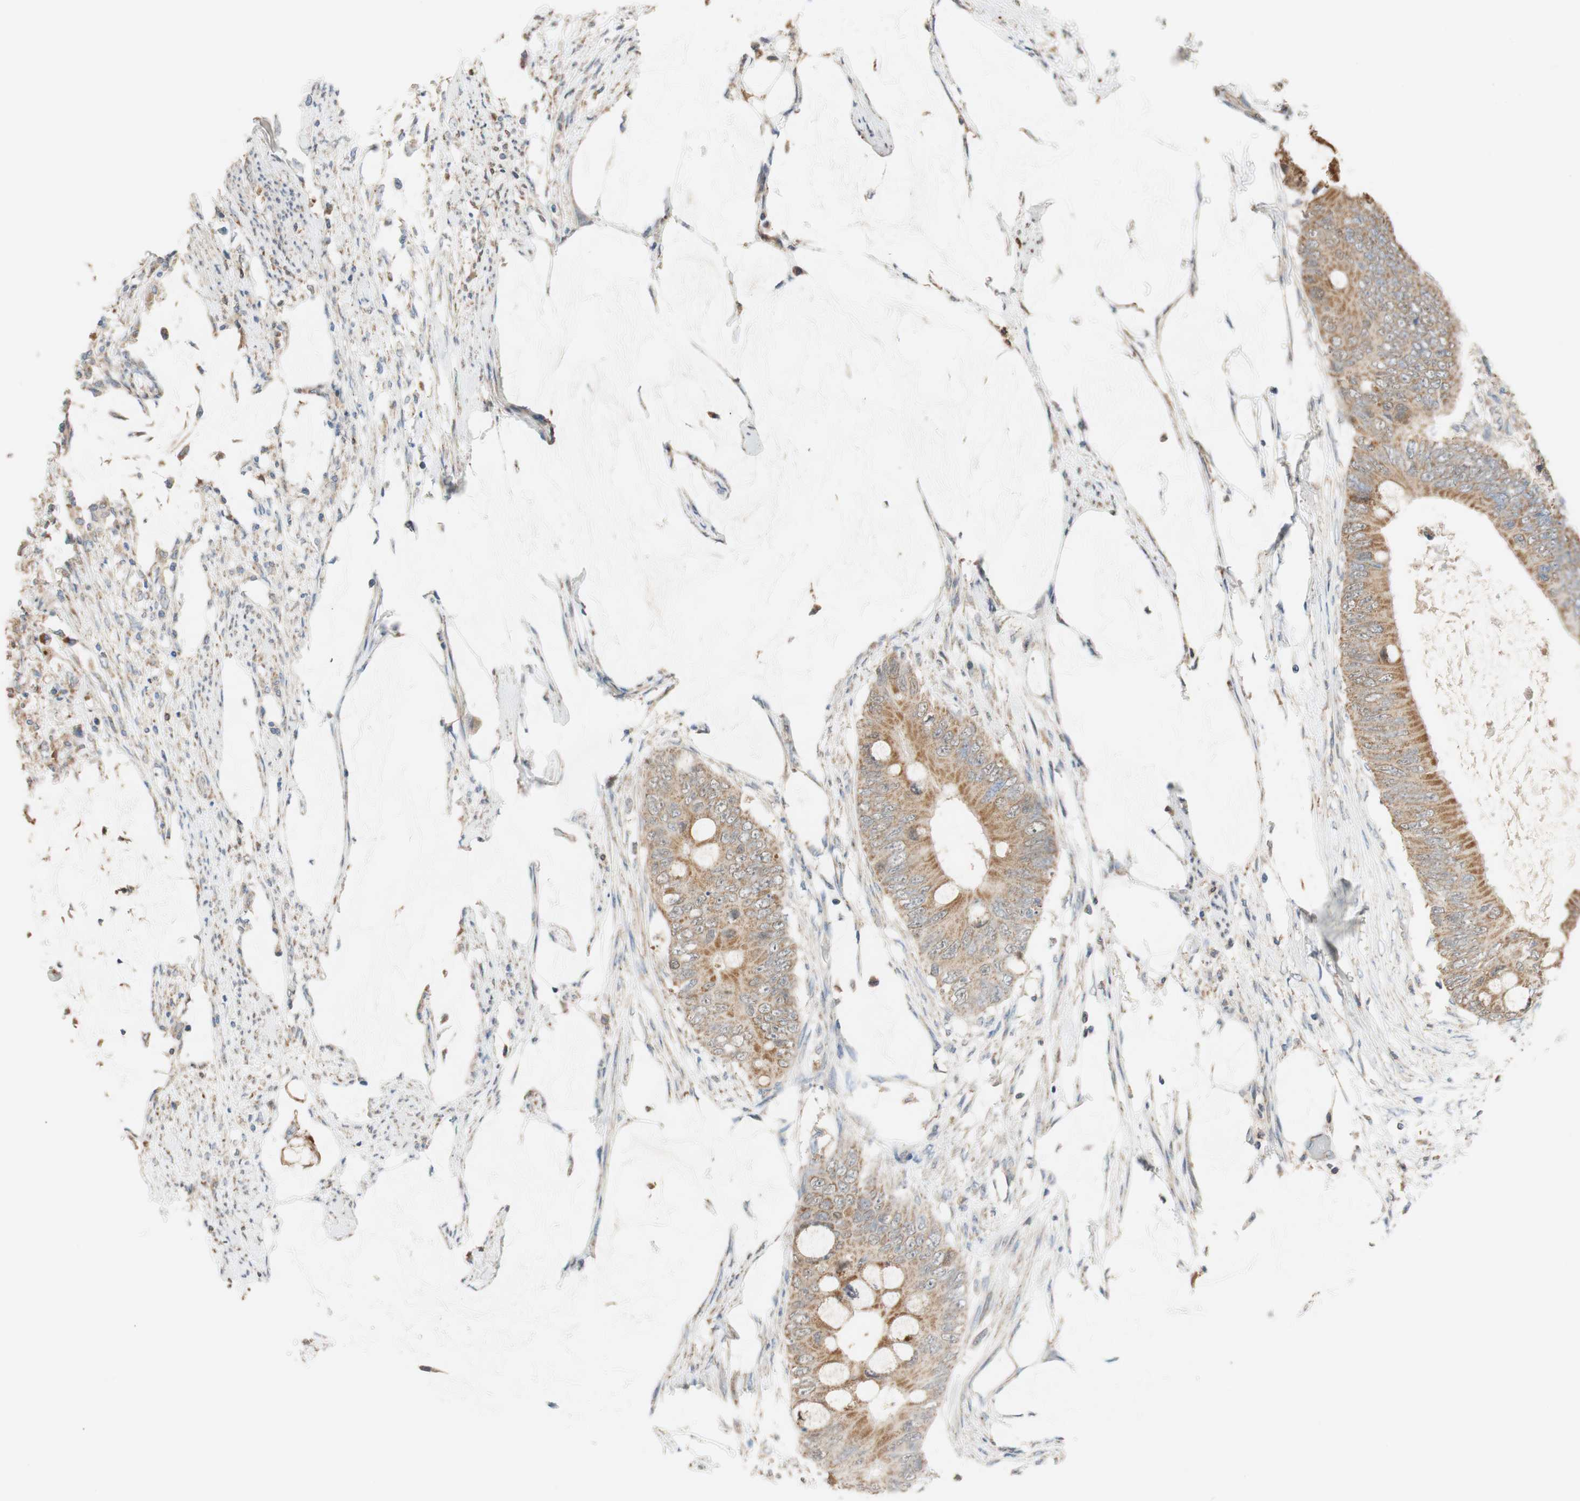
{"staining": {"intensity": "strong", "quantity": ">75%", "location": "cytoplasmic/membranous"}, "tissue": "colorectal cancer", "cell_type": "Tumor cells", "image_type": "cancer", "snomed": [{"axis": "morphology", "description": "Adenocarcinoma, NOS"}, {"axis": "topography", "description": "Rectum"}], "caption": "Approximately >75% of tumor cells in human adenocarcinoma (colorectal) reveal strong cytoplasmic/membranous protein positivity as visualized by brown immunohistochemical staining.", "gene": "ALDH1A2", "patient": {"sex": "female", "age": 77}}